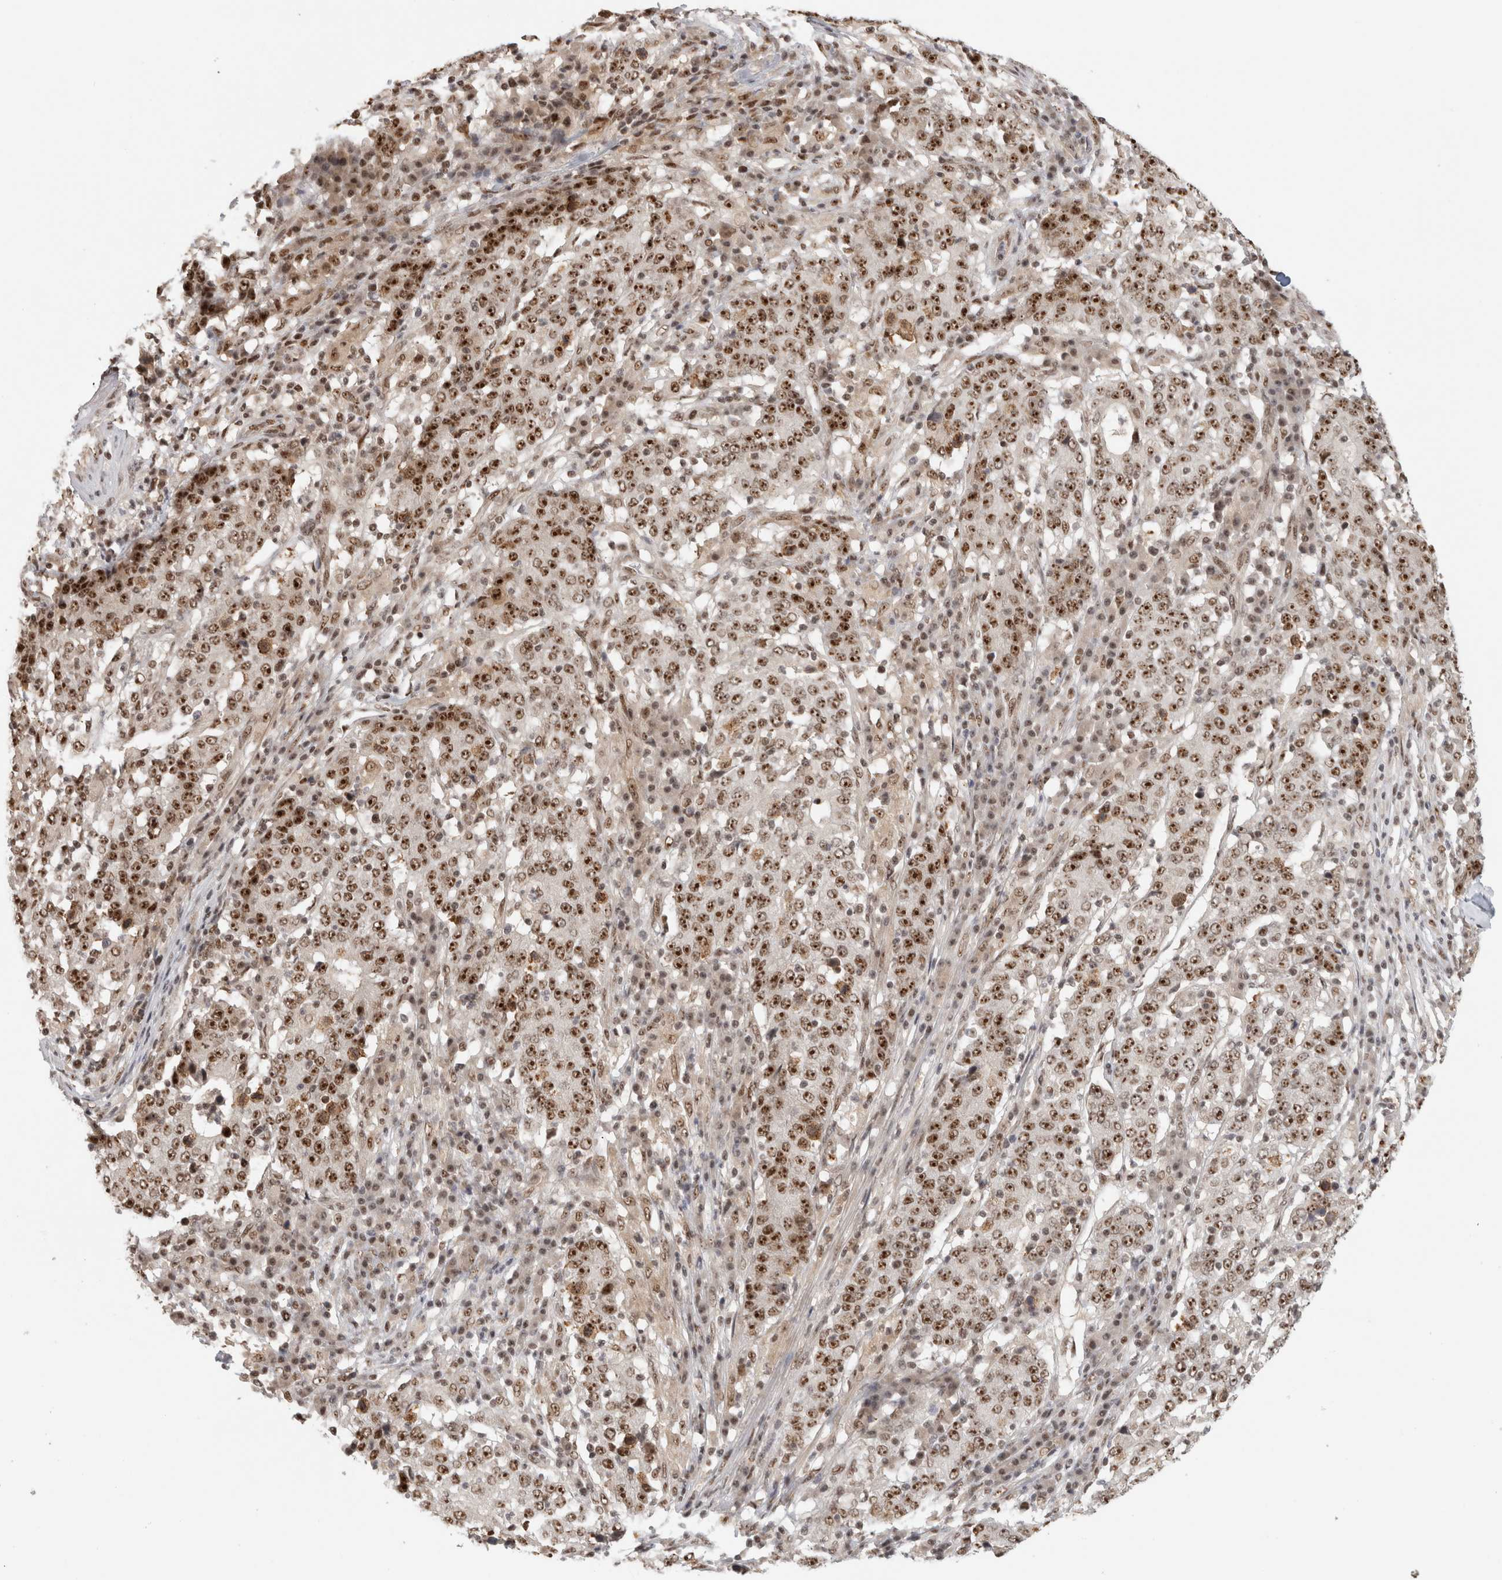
{"staining": {"intensity": "strong", "quantity": ">75%", "location": "nuclear"}, "tissue": "stomach cancer", "cell_type": "Tumor cells", "image_type": "cancer", "snomed": [{"axis": "morphology", "description": "Adenocarcinoma, NOS"}, {"axis": "topography", "description": "Stomach"}], "caption": "Approximately >75% of tumor cells in human stomach cancer show strong nuclear protein positivity as visualized by brown immunohistochemical staining.", "gene": "EBNA1BP2", "patient": {"sex": "male", "age": 59}}